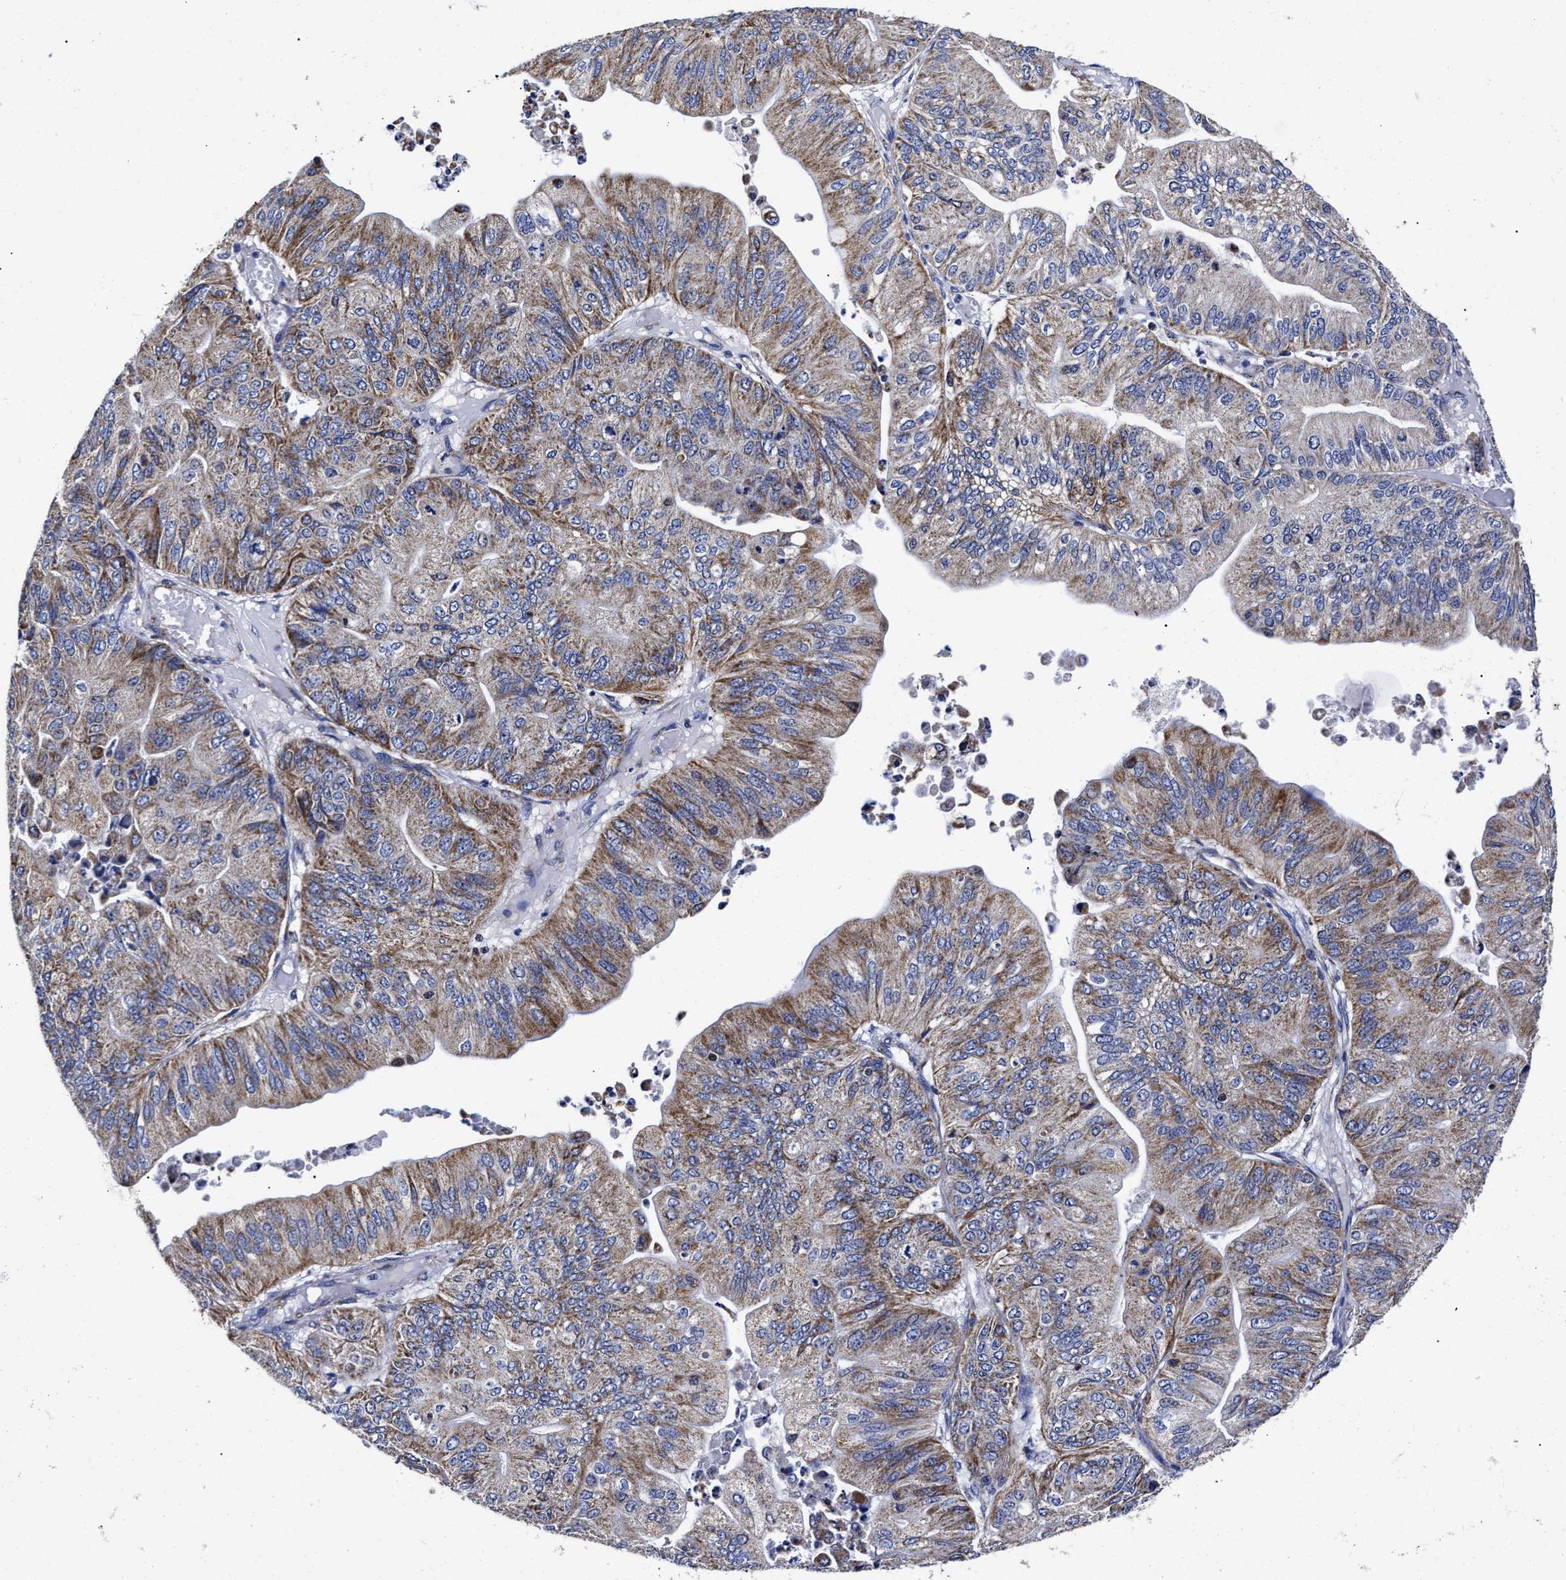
{"staining": {"intensity": "moderate", "quantity": "25%-75%", "location": "cytoplasmic/membranous"}, "tissue": "ovarian cancer", "cell_type": "Tumor cells", "image_type": "cancer", "snomed": [{"axis": "morphology", "description": "Cystadenocarcinoma, mucinous, NOS"}, {"axis": "topography", "description": "Ovary"}], "caption": "This is a photomicrograph of immunohistochemistry staining of ovarian cancer, which shows moderate staining in the cytoplasmic/membranous of tumor cells.", "gene": "HINT2", "patient": {"sex": "female", "age": 61}}